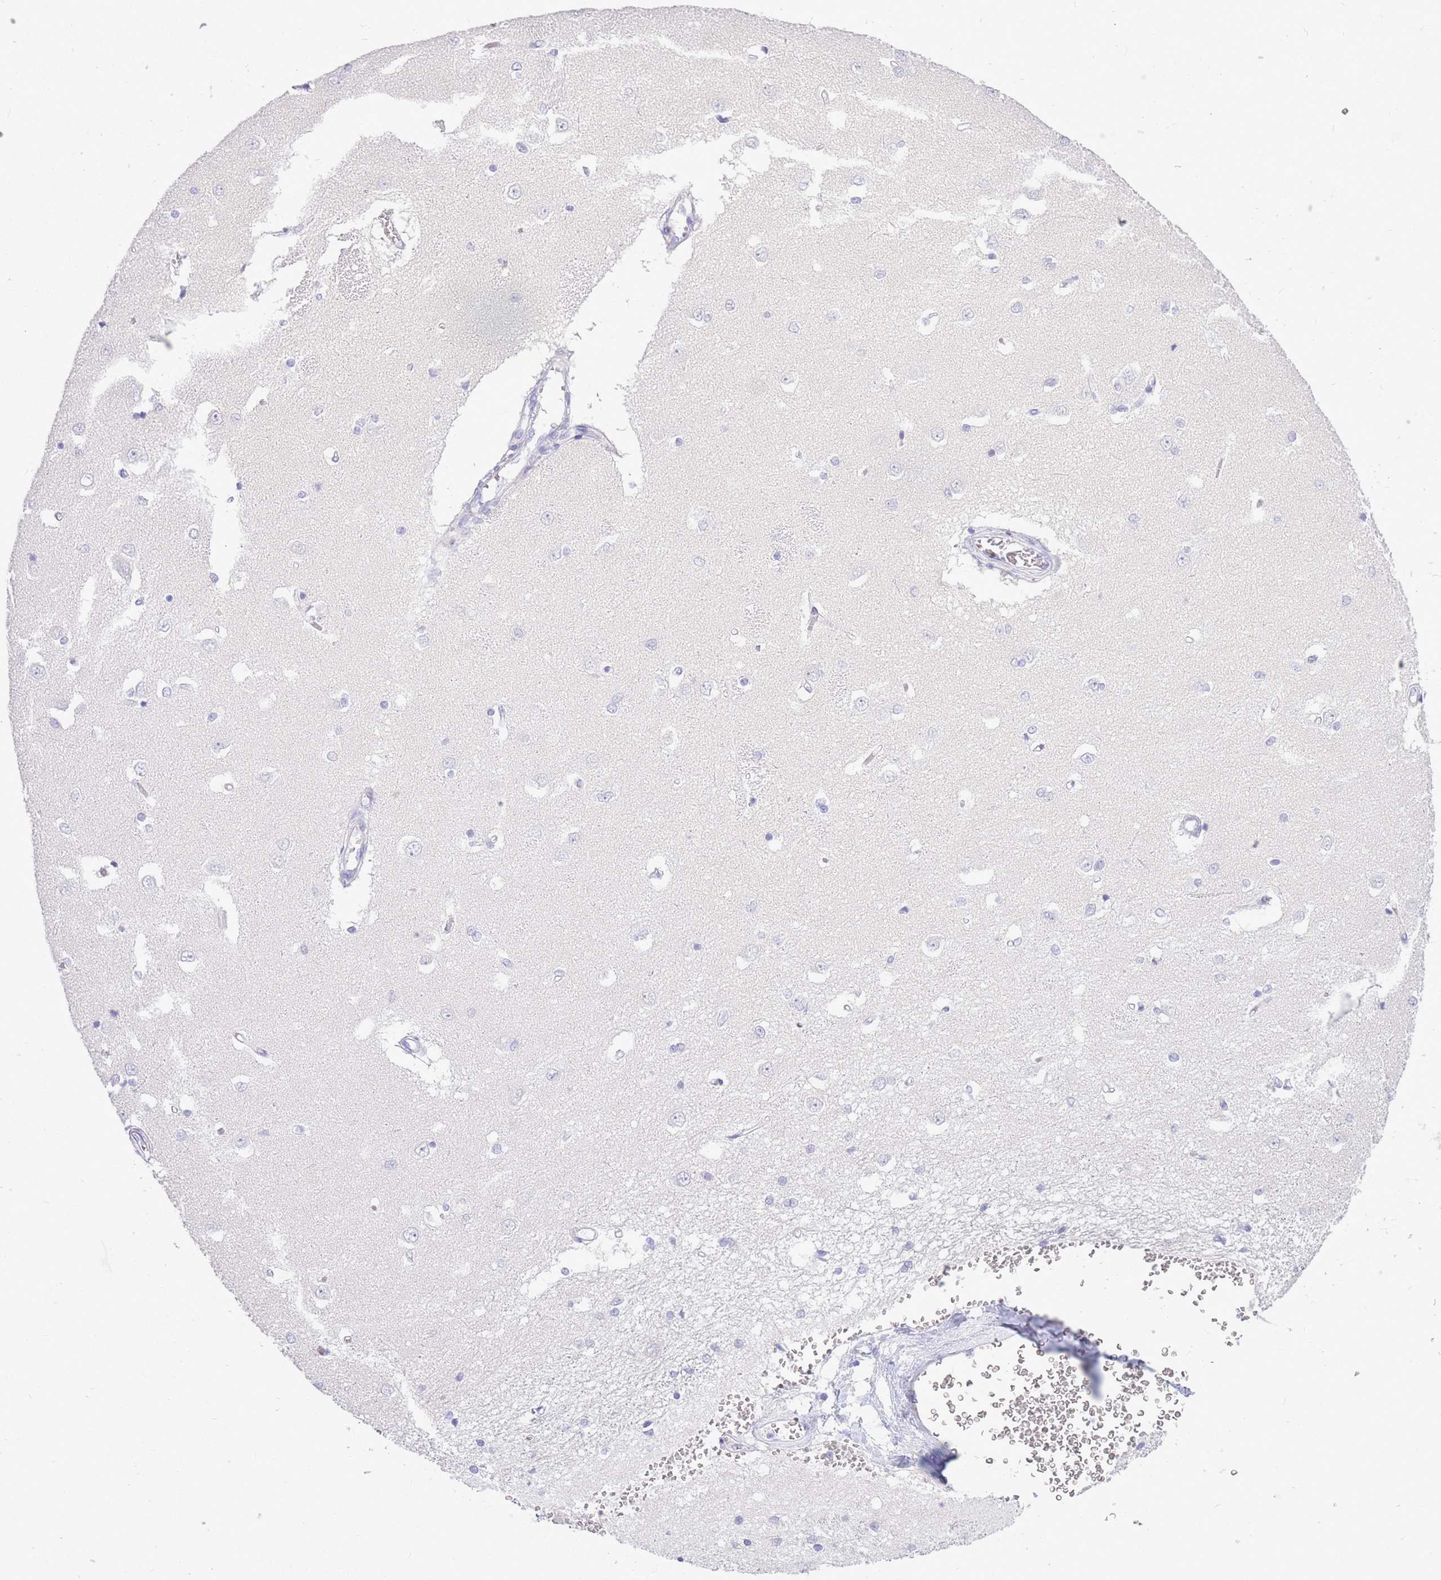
{"staining": {"intensity": "negative", "quantity": "none", "location": "none"}, "tissue": "caudate", "cell_type": "Glial cells", "image_type": "normal", "snomed": [{"axis": "morphology", "description": "Normal tissue, NOS"}, {"axis": "topography", "description": "Lateral ventricle wall"}], "caption": "A photomicrograph of caudate stained for a protein displays no brown staining in glial cells. (Stains: DAB immunohistochemistry with hematoxylin counter stain, Microscopy: brightfield microscopy at high magnification).", "gene": "ZFP62", "patient": {"sex": "male", "age": 37}}